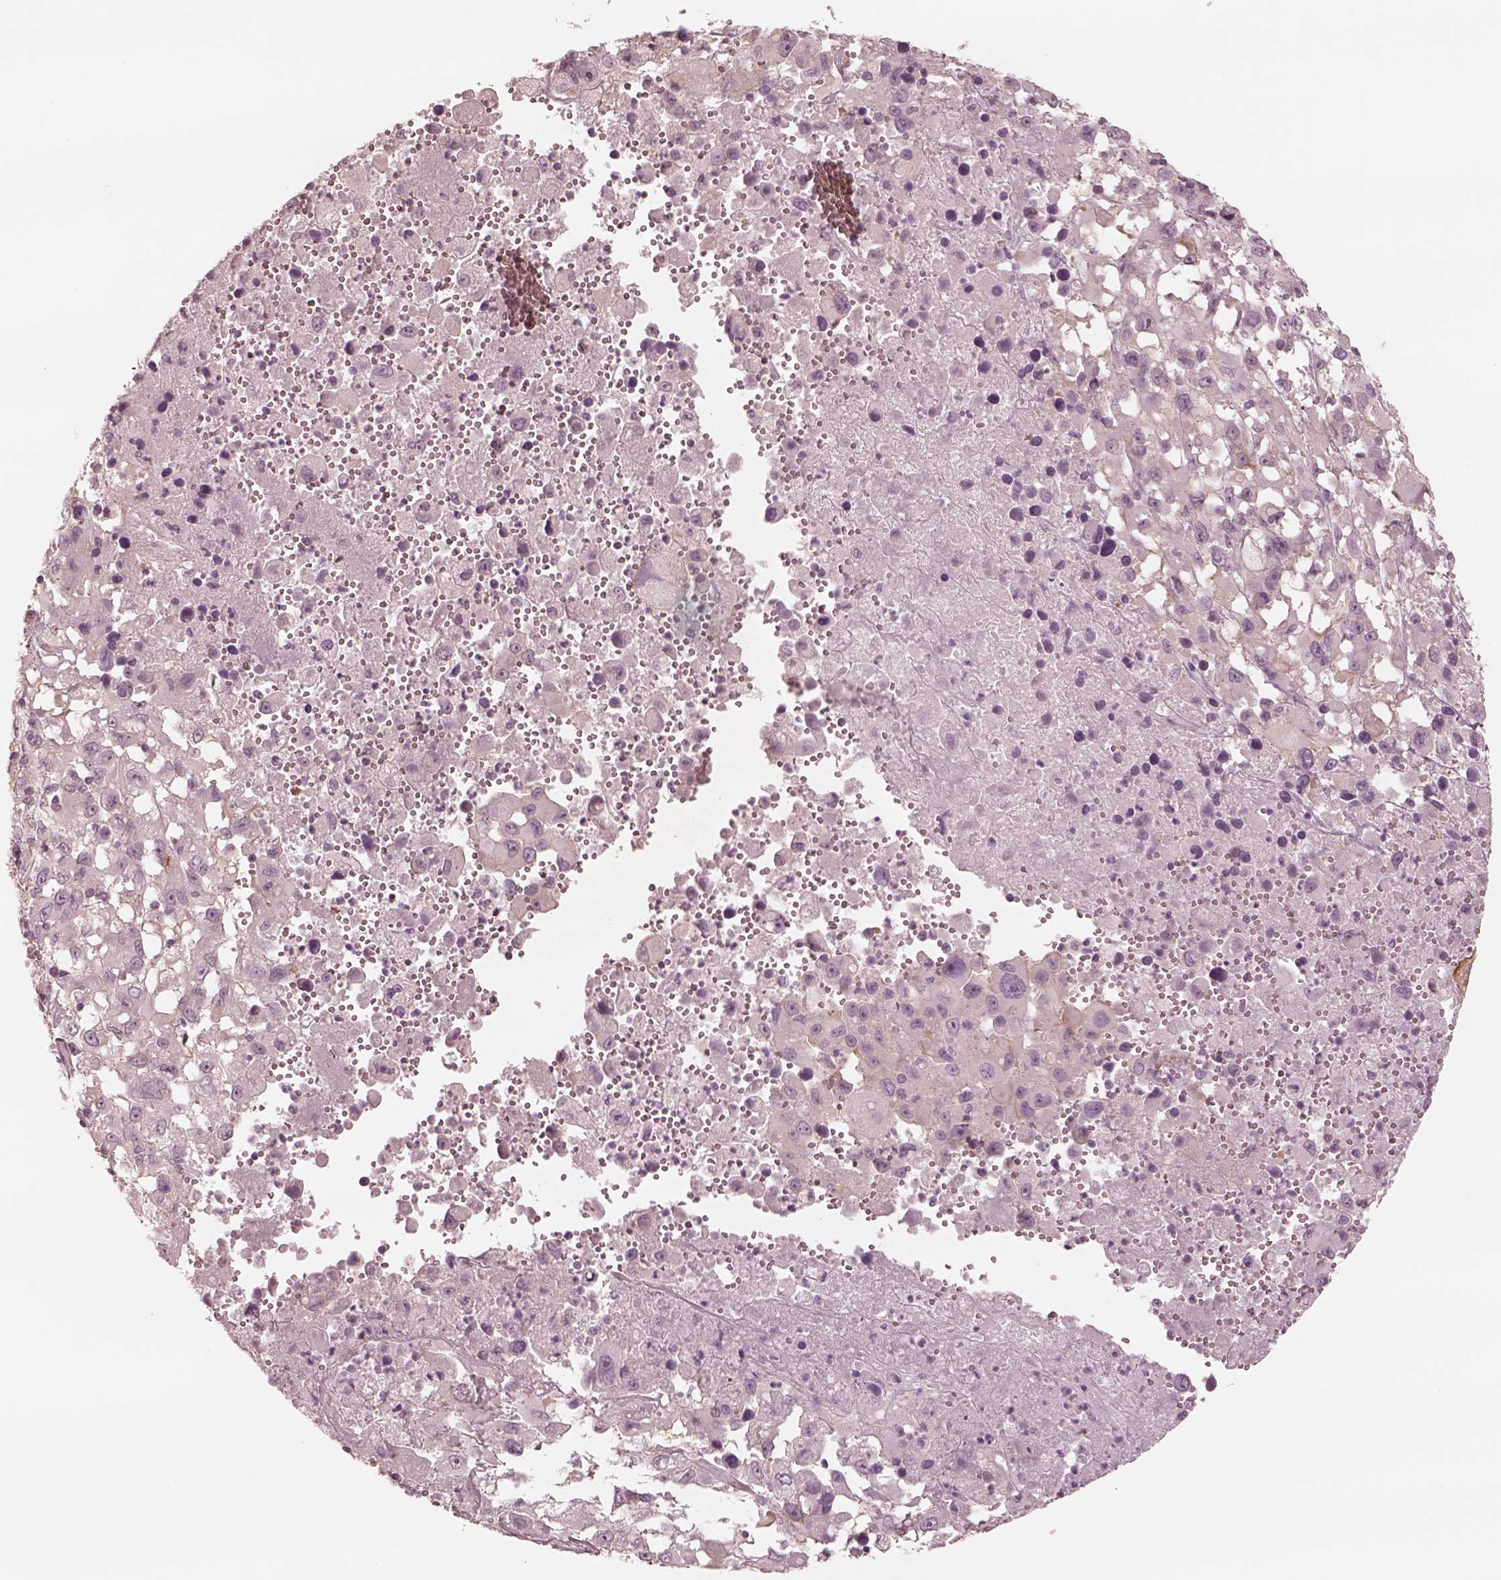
{"staining": {"intensity": "negative", "quantity": "none", "location": "none"}, "tissue": "melanoma", "cell_type": "Tumor cells", "image_type": "cancer", "snomed": [{"axis": "morphology", "description": "Malignant melanoma, Metastatic site"}, {"axis": "topography", "description": "Soft tissue"}], "caption": "DAB immunohistochemical staining of malignant melanoma (metastatic site) displays no significant positivity in tumor cells. (Stains: DAB (3,3'-diaminobenzidine) immunohistochemistry (IHC) with hematoxylin counter stain, Microscopy: brightfield microscopy at high magnification).", "gene": "DNAAF9", "patient": {"sex": "male", "age": 50}}